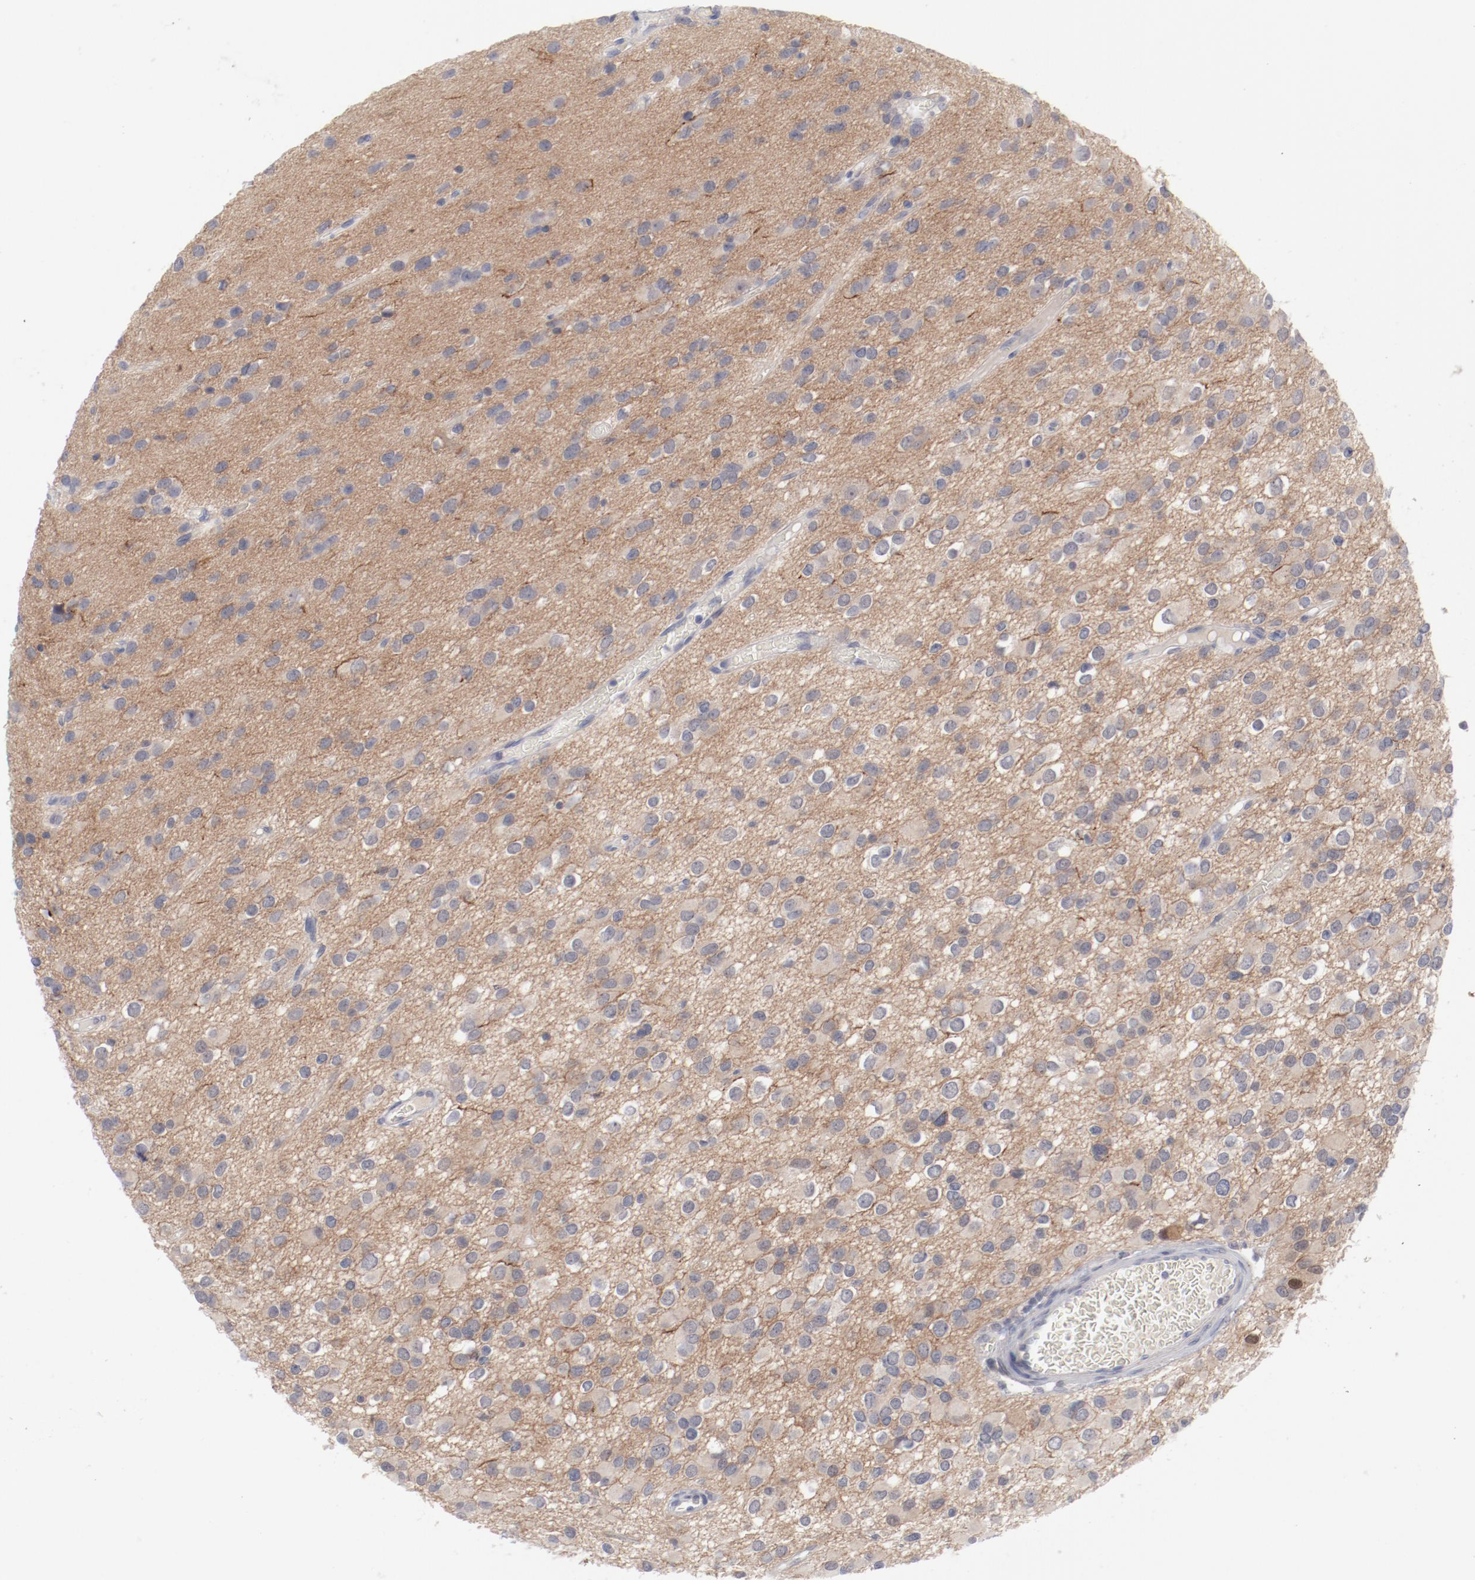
{"staining": {"intensity": "negative", "quantity": "none", "location": "none"}, "tissue": "glioma", "cell_type": "Tumor cells", "image_type": "cancer", "snomed": [{"axis": "morphology", "description": "Glioma, malignant, Low grade"}, {"axis": "topography", "description": "Brain"}], "caption": "This is a image of IHC staining of malignant glioma (low-grade), which shows no staining in tumor cells.", "gene": "SH3BGR", "patient": {"sex": "male", "age": 42}}